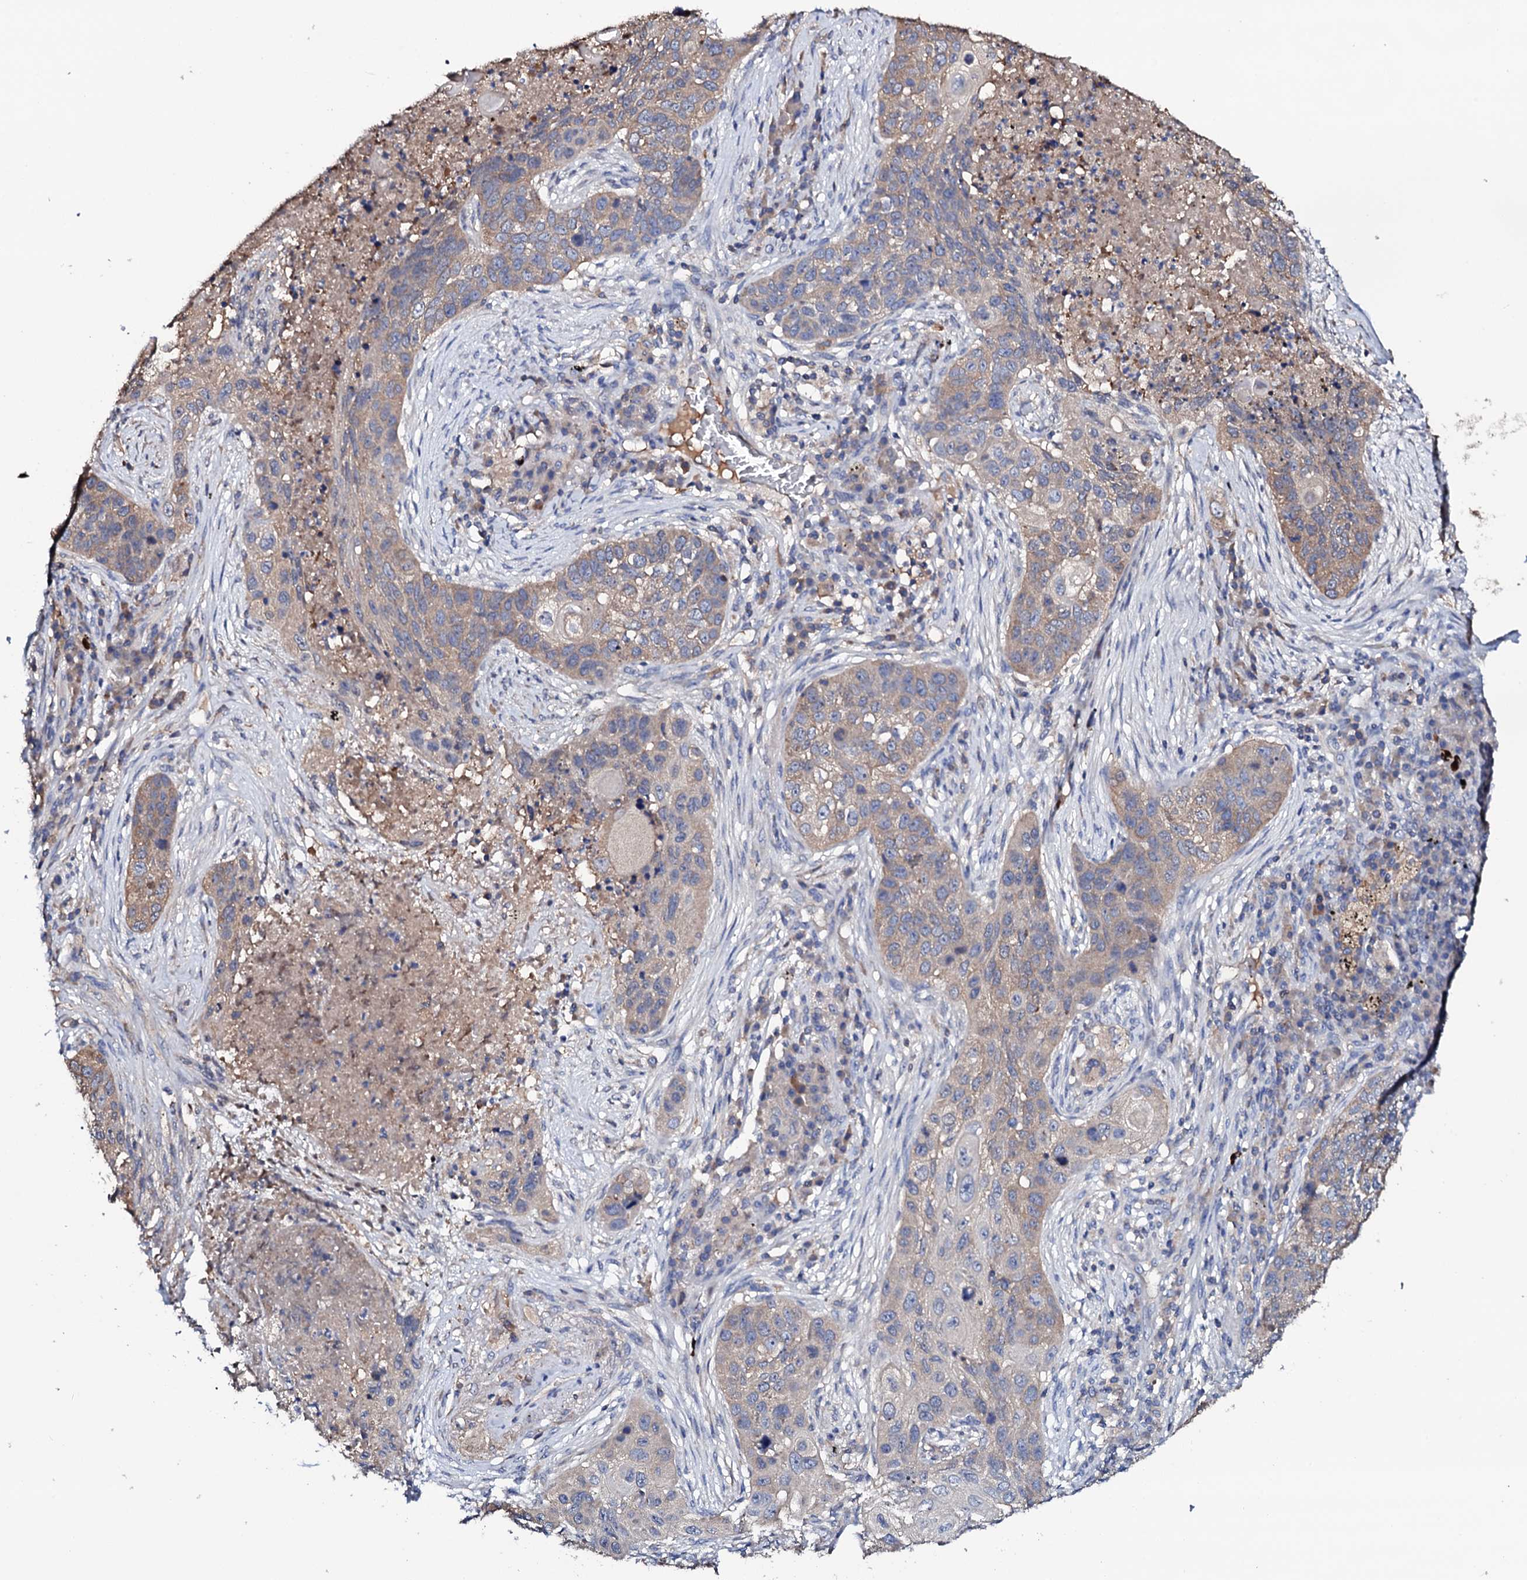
{"staining": {"intensity": "weak", "quantity": ">75%", "location": "cytoplasmic/membranous"}, "tissue": "lung cancer", "cell_type": "Tumor cells", "image_type": "cancer", "snomed": [{"axis": "morphology", "description": "Squamous cell carcinoma, NOS"}, {"axis": "topography", "description": "Lung"}], "caption": "Immunohistochemistry of human lung cancer exhibits low levels of weak cytoplasmic/membranous expression in about >75% of tumor cells.", "gene": "TCAF2", "patient": {"sex": "female", "age": 63}}